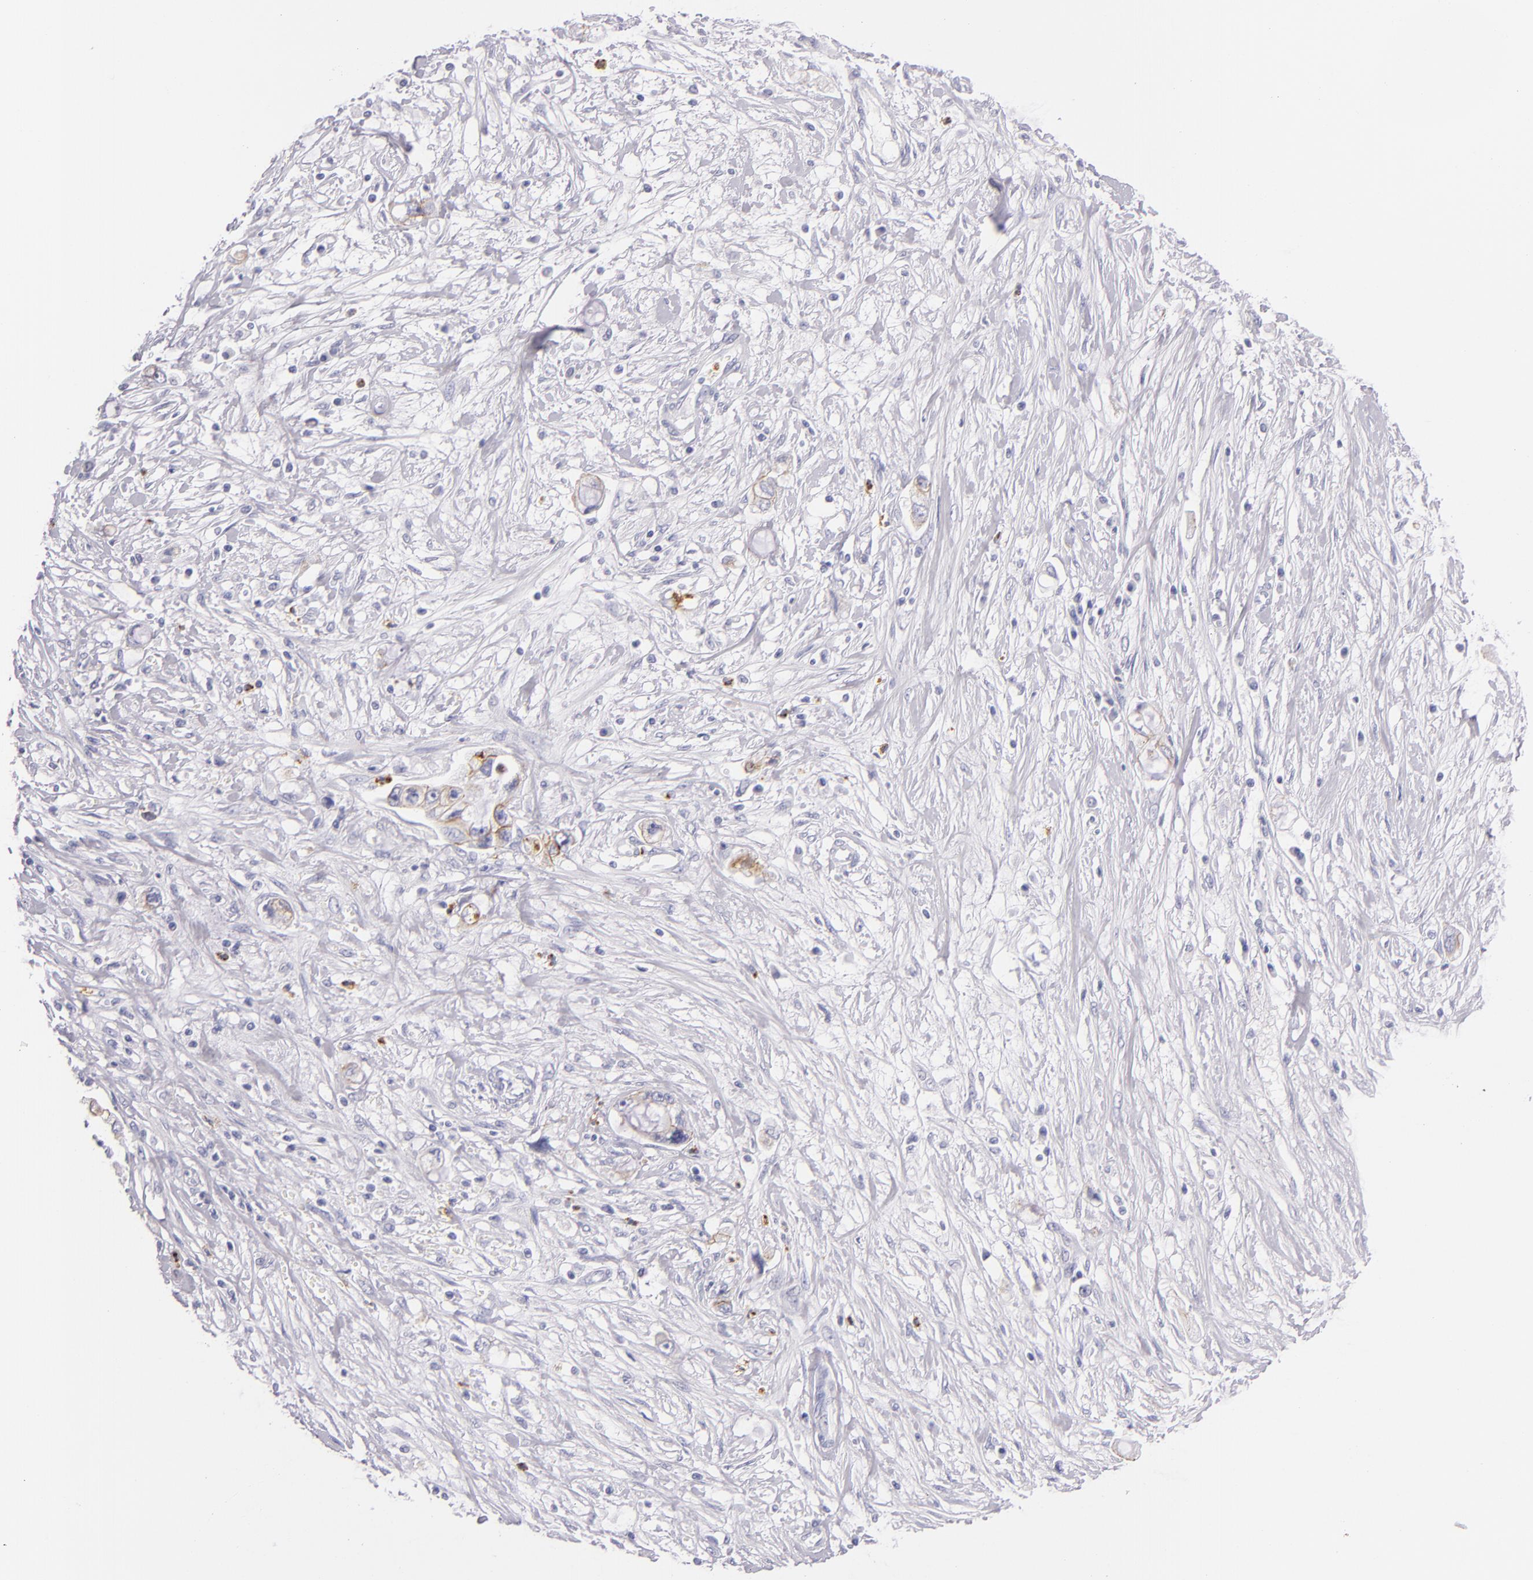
{"staining": {"intensity": "moderate", "quantity": "25%-75%", "location": "cytoplasmic/membranous"}, "tissue": "pancreatic cancer", "cell_type": "Tumor cells", "image_type": "cancer", "snomed": [{"axis": "morphology", "description": "Adenocarcinoma, NOS"}, {"axis": "topography", "description": "Pancreas"}, {"axis": "topography", "description": "Stomach, upper"}], "caption": "This image displays immunohistochemistry staining of pancreatic adenocarcinoma, with medium moderate cytoplasmic/membranous staining in about 25%-75% of tumor cells.", "gene": "CDH3", "patient": {"sex": "male", "age": 77}}